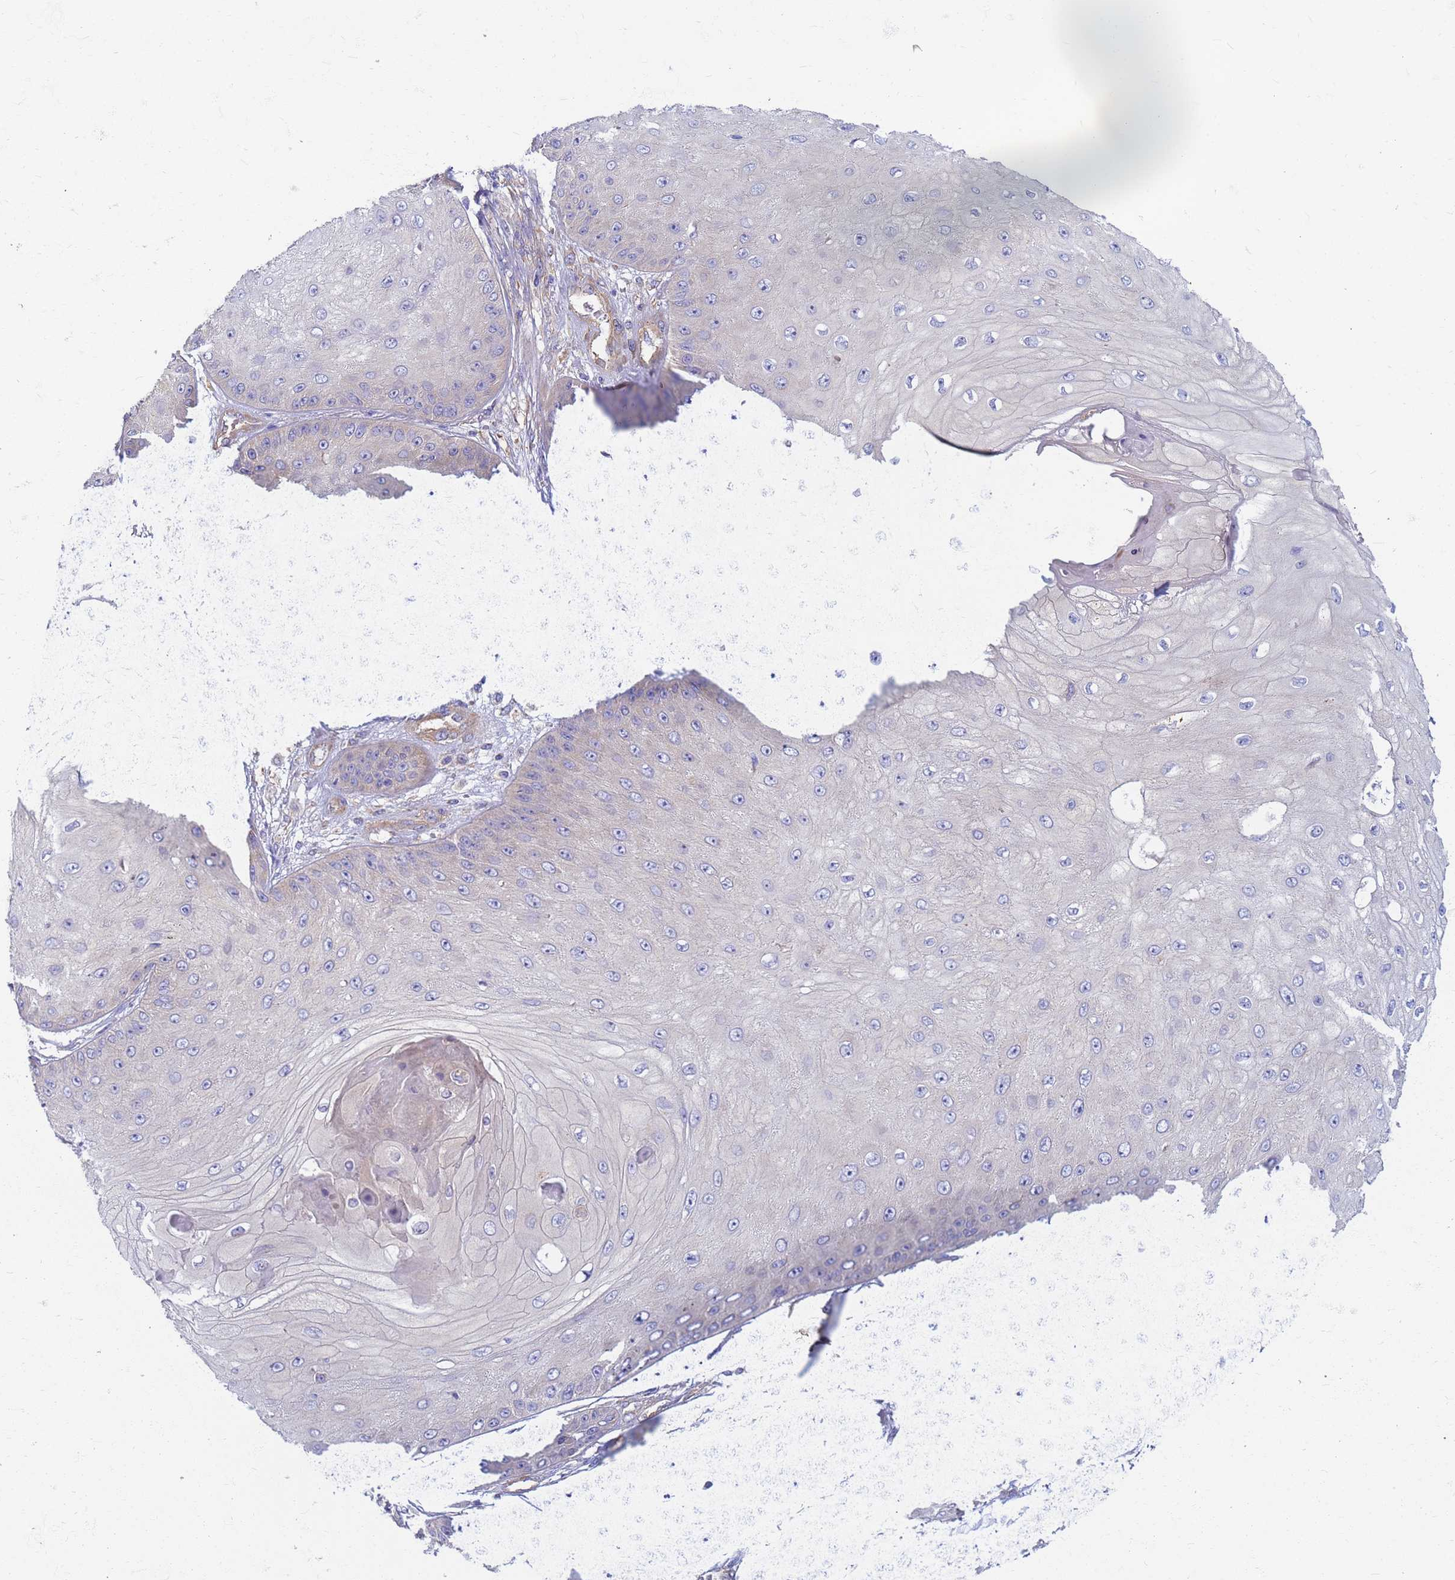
{"staining": {"intensity": "negative", "quantity": "none", "location": "none"}, "tissue": "skin cancer", "cell_type": "Tumor cells", "image_type": "cancer", "snomed": [{"axis": "morphology", "description": "Squamous cell carcinoma, NOS"}, {"axis": "topography", "description": "Skin"}], "caption": "Photomicrograph shows no protein positivity in tumor cells of skin squamous cell carcinoma tissue.", "gene": "EEA1", "patient": {"sex": "male", "age": 70}}